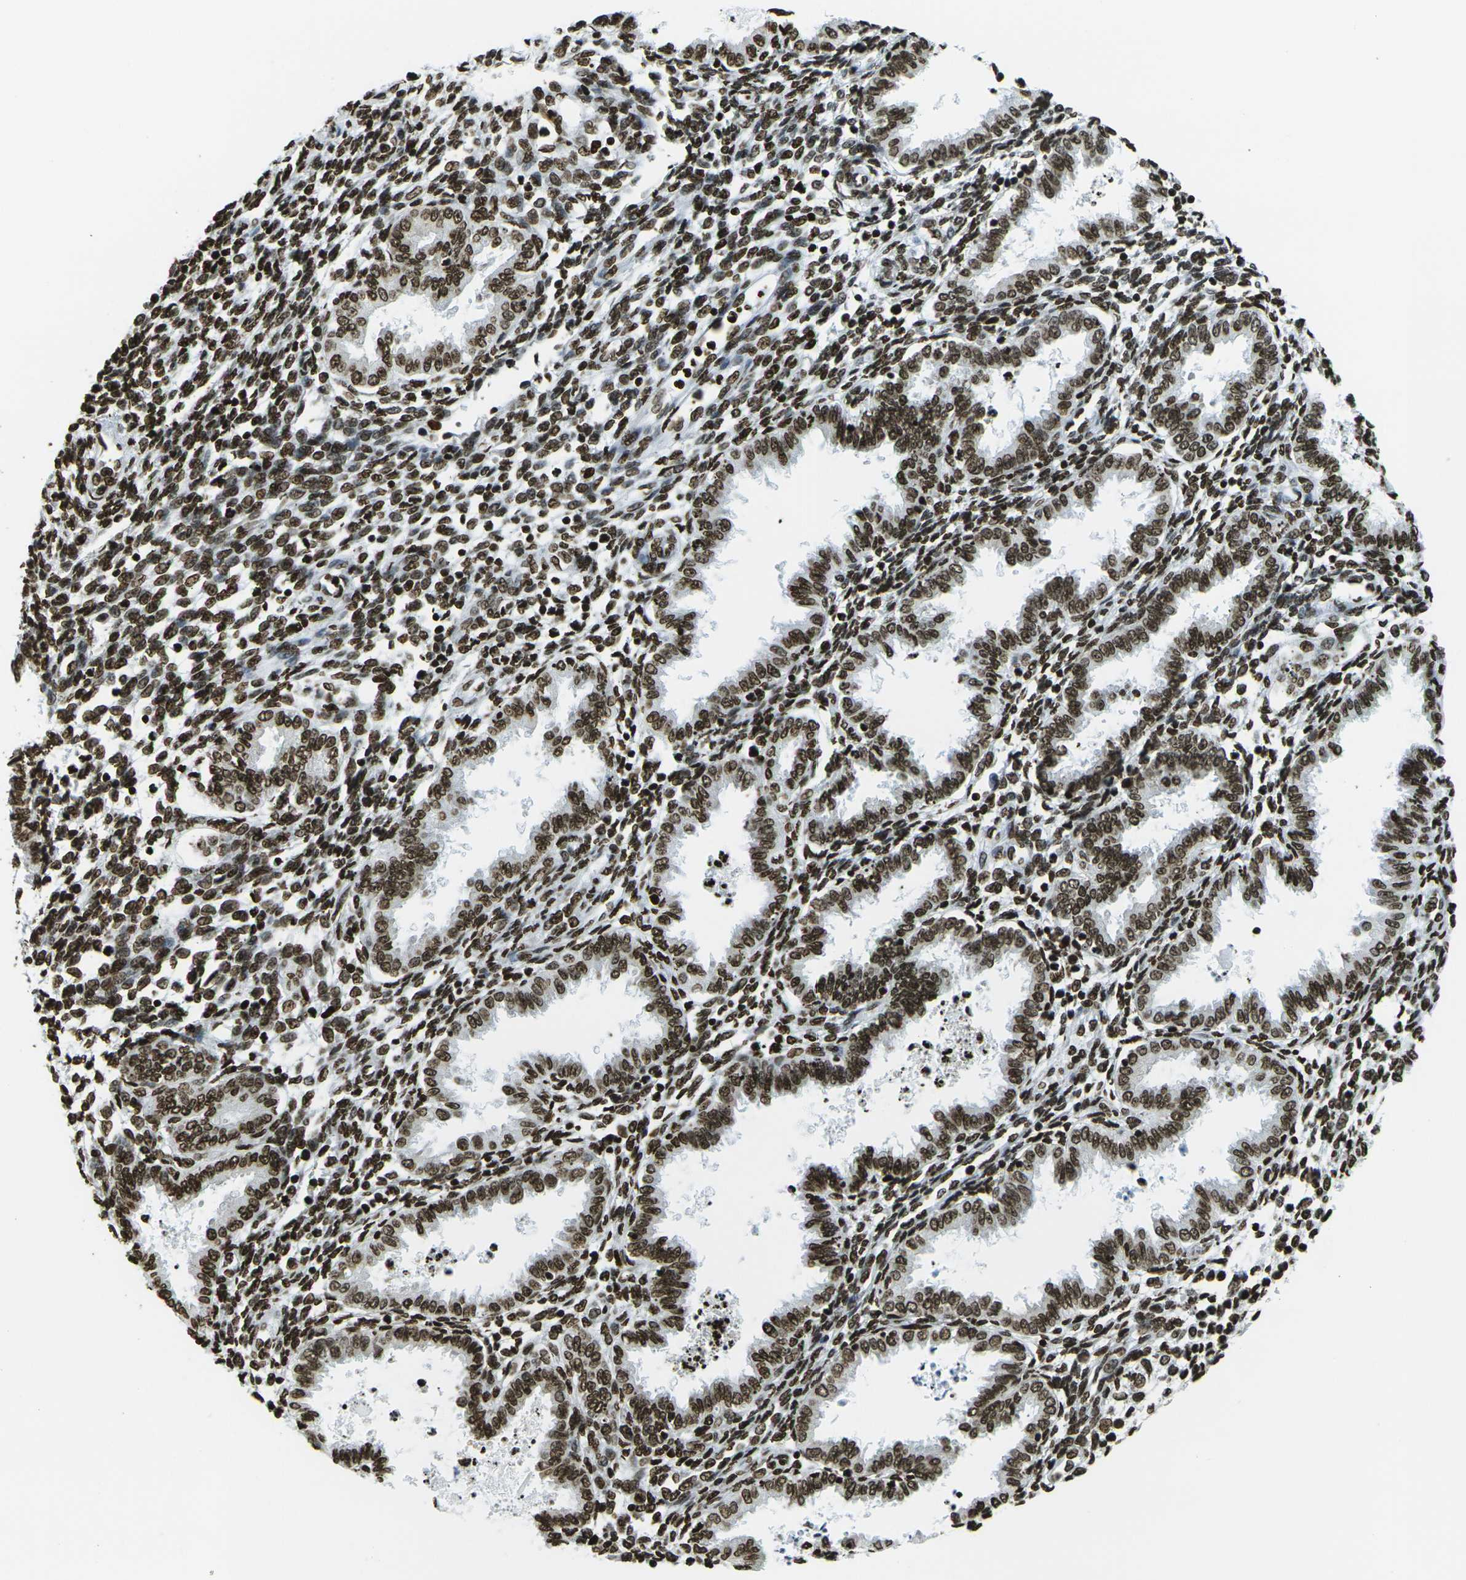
{"staining": {"intensity": "strong", "quantity": ">75%", "location": "nuclear"}, "tissue": "endometrium", "cell_type": "Cells in endometrial stroma", "image_type": "normal", "snomed": [{"axis": "morphology", "description": "Normal tissue, NOS"}, {"axis": "topography", "description": "Endometrium"}], "caption": "A brown stain highlights strong nuclear expression of a protein in cells in endometrial stroma of unremarkable endometrium. The staining is performed using DAB (3,3'-diaminobenzidine) brown chromogen to label protein expression. The nuclei are counter-stained blue using hematoxylin.", "gene": "H1", "patient": {"sex": "female", "age": 33}}